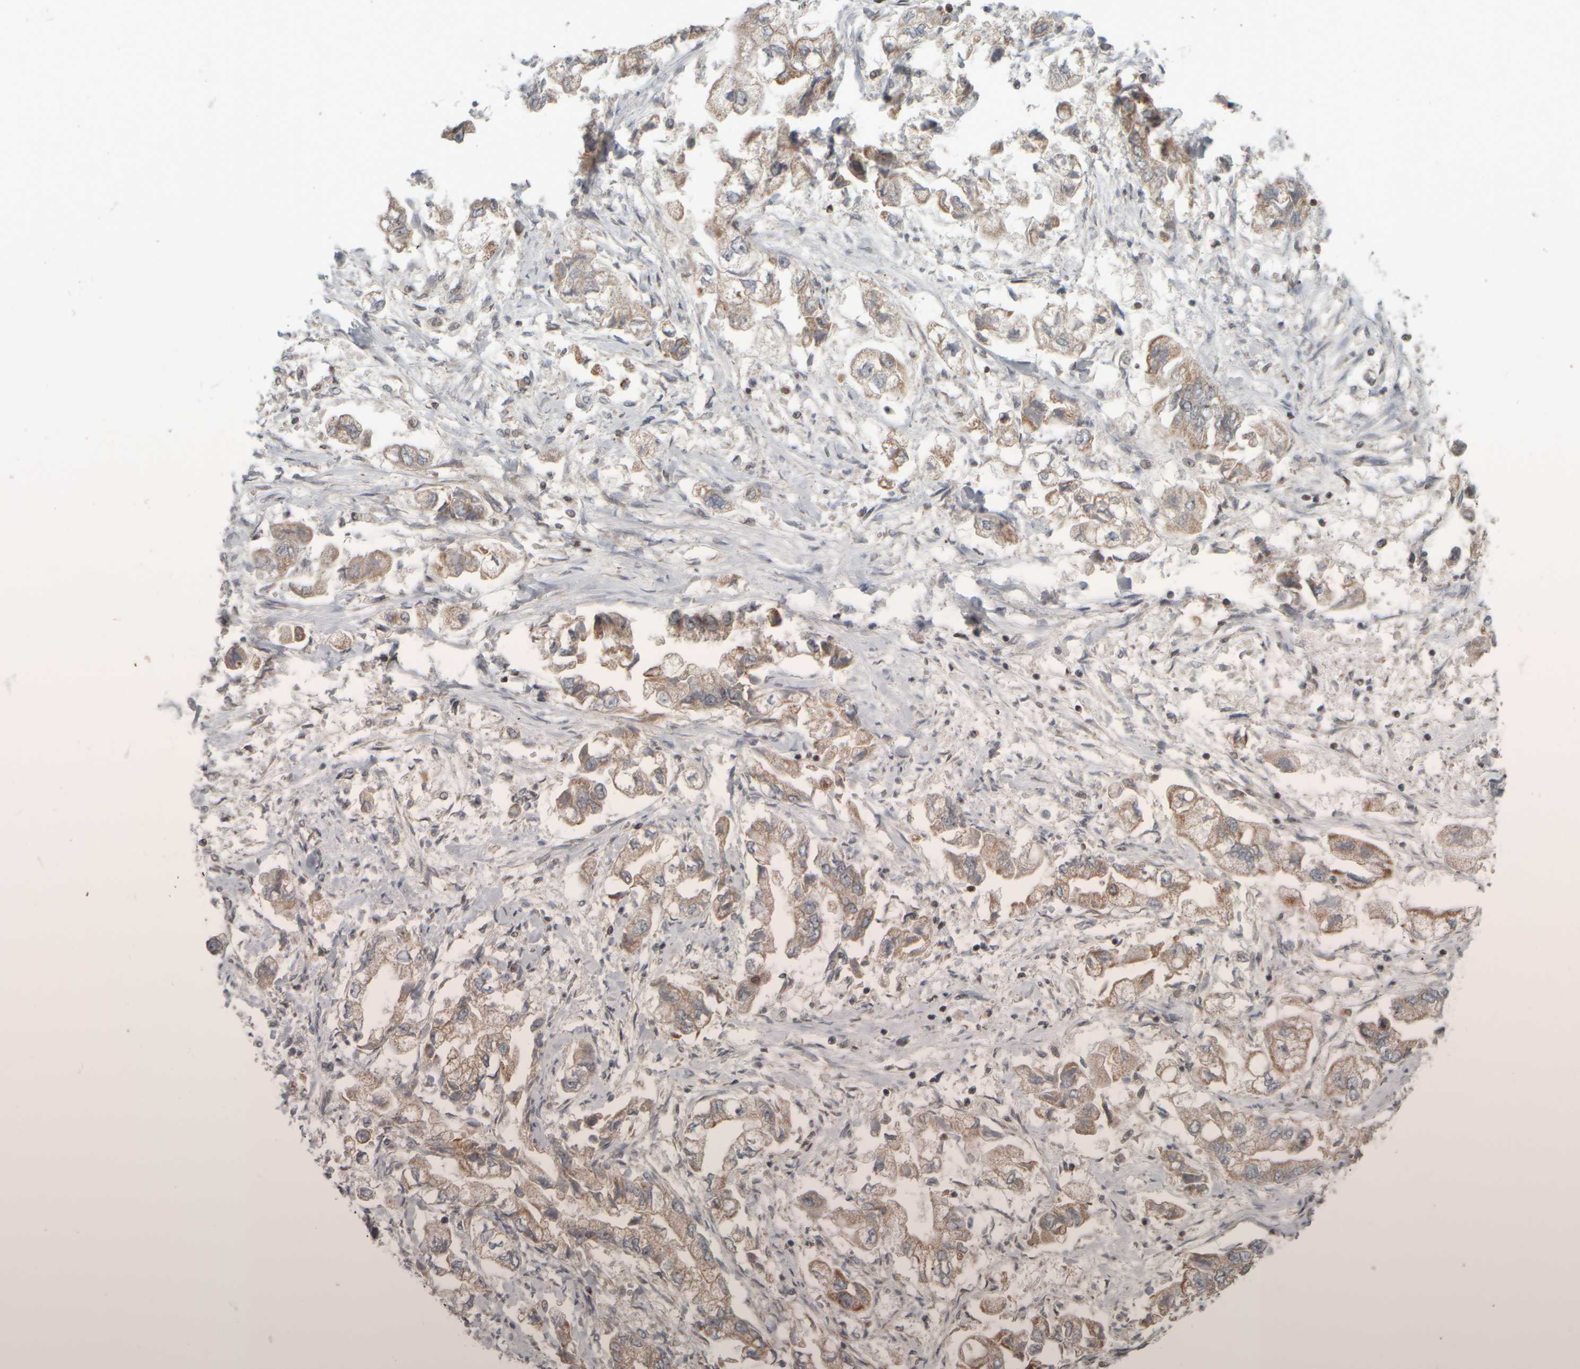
{"staining": {"intensity": "weak", "quantity": ">75%", "location": "cytoplasmic/membranous"}, "tissue": "stomach cancer", "cell_type": "Tumor cells", "image_type": "cancer", "snomed": [{"axis": "morphology", "description": "Normal tissue, NOS"}, {"axis": "morphology", "description": "Adenocarcinoma, NOS"}, {"axis": "topography", "description": "Stomach"}], "caption": "Protein analysis of stomach cancer (adenocarcinoma) tissue exhibits weak cytoplasmic/membranous staining in about >75% of tumor cells.", "gene": "CWC27", "patient": {"sex": "male", "age": 62}}